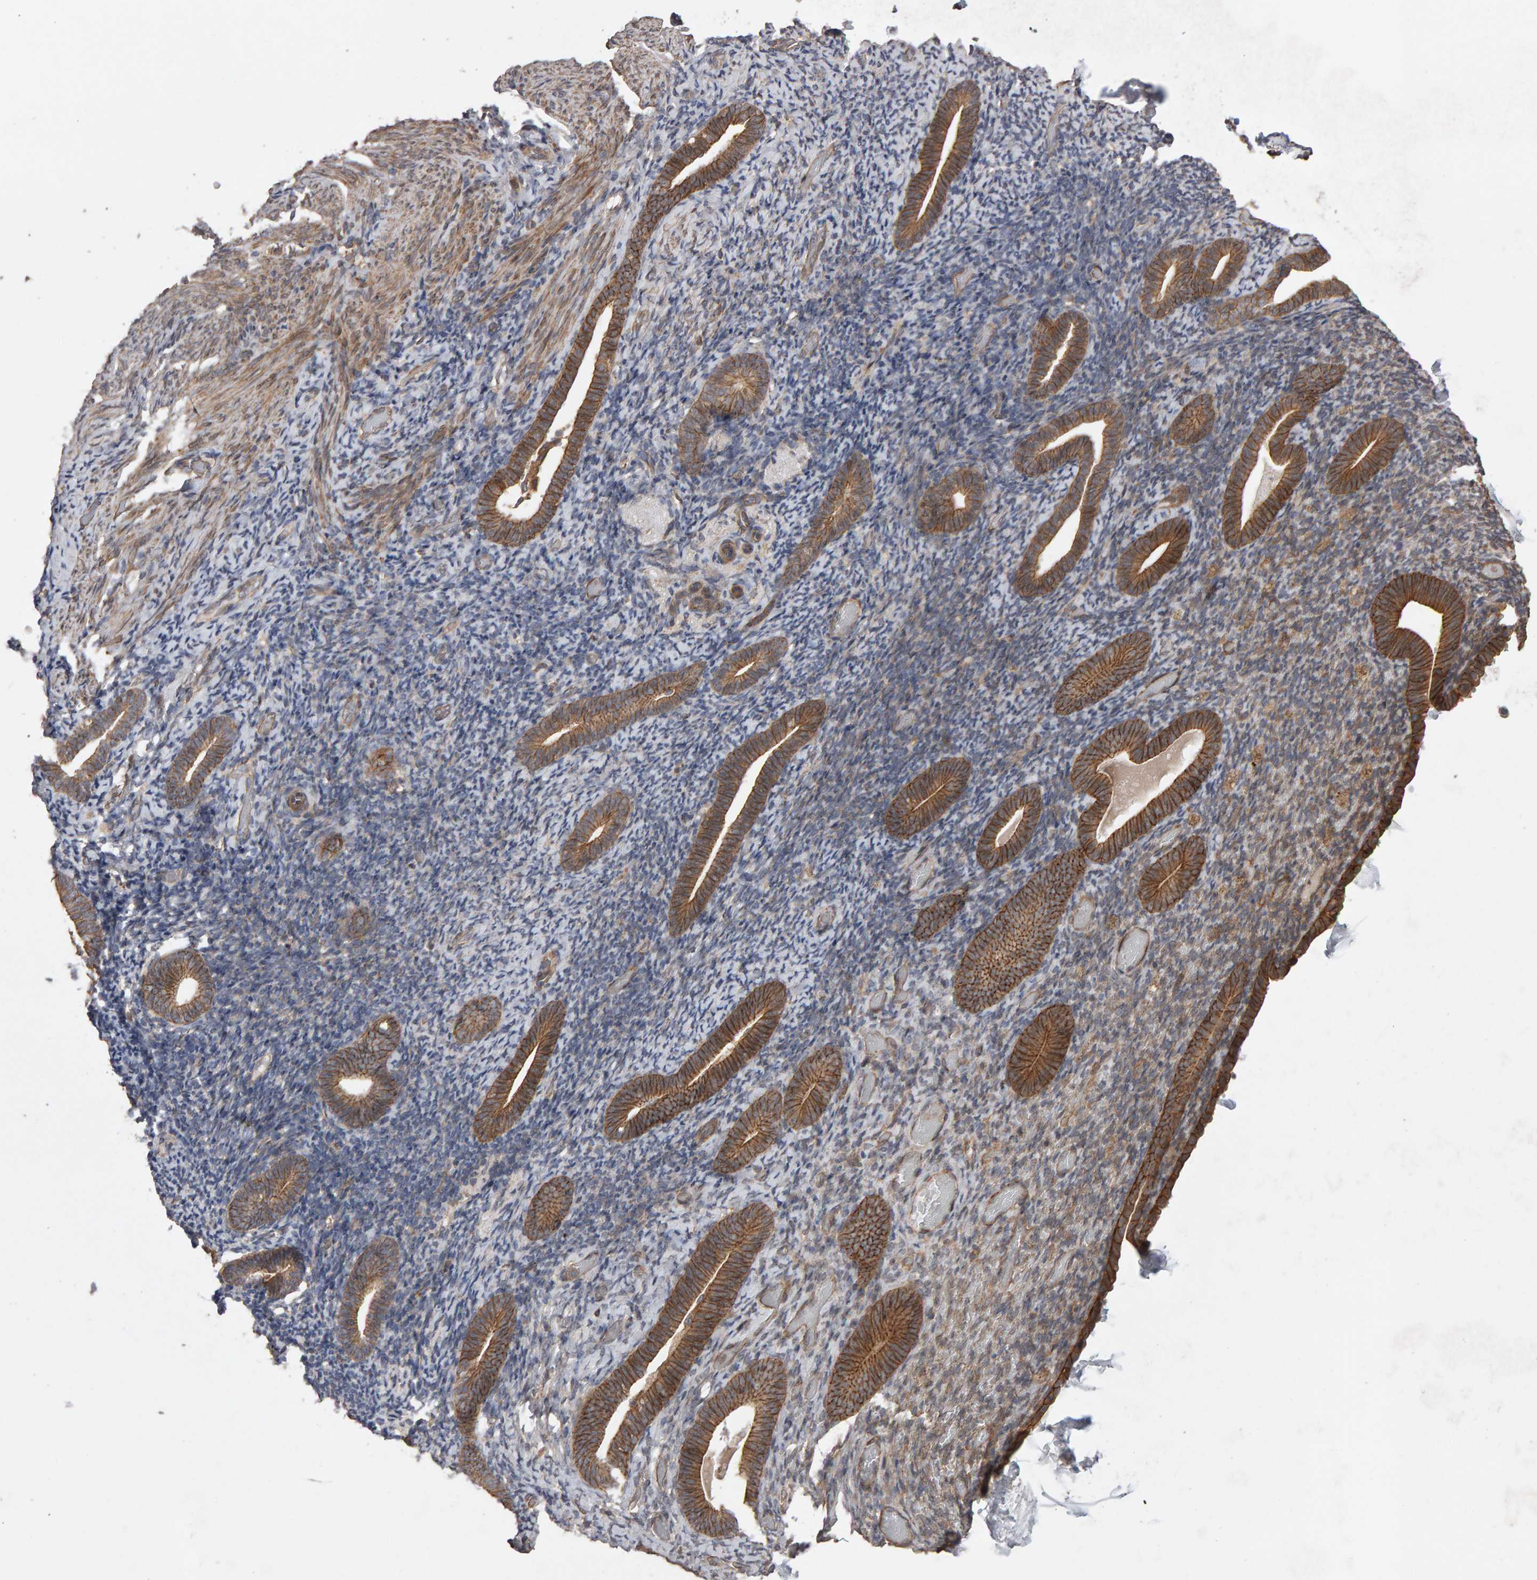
{"staining": {"intensity": "weak", "quantity": "25%-75%", "location": "cytoplasmic/membranous"}, "tissue": "endometrium", "cell_type": "Cells in endometrial stroma", "image_type": "normal", "snomed": [{"axis": "morphology", "description": "Normal tissue, NOS"}, {"axis": "topography", "description": "Endometrium"}], "caption": "The image exhibits a brown stain indicating the presence of a protein in the cytoplasmic/membranous of cells in endometrial stroma in endometrium.", "gene": "SCRIB", "patient": {"sex": "female", "age": 51}}